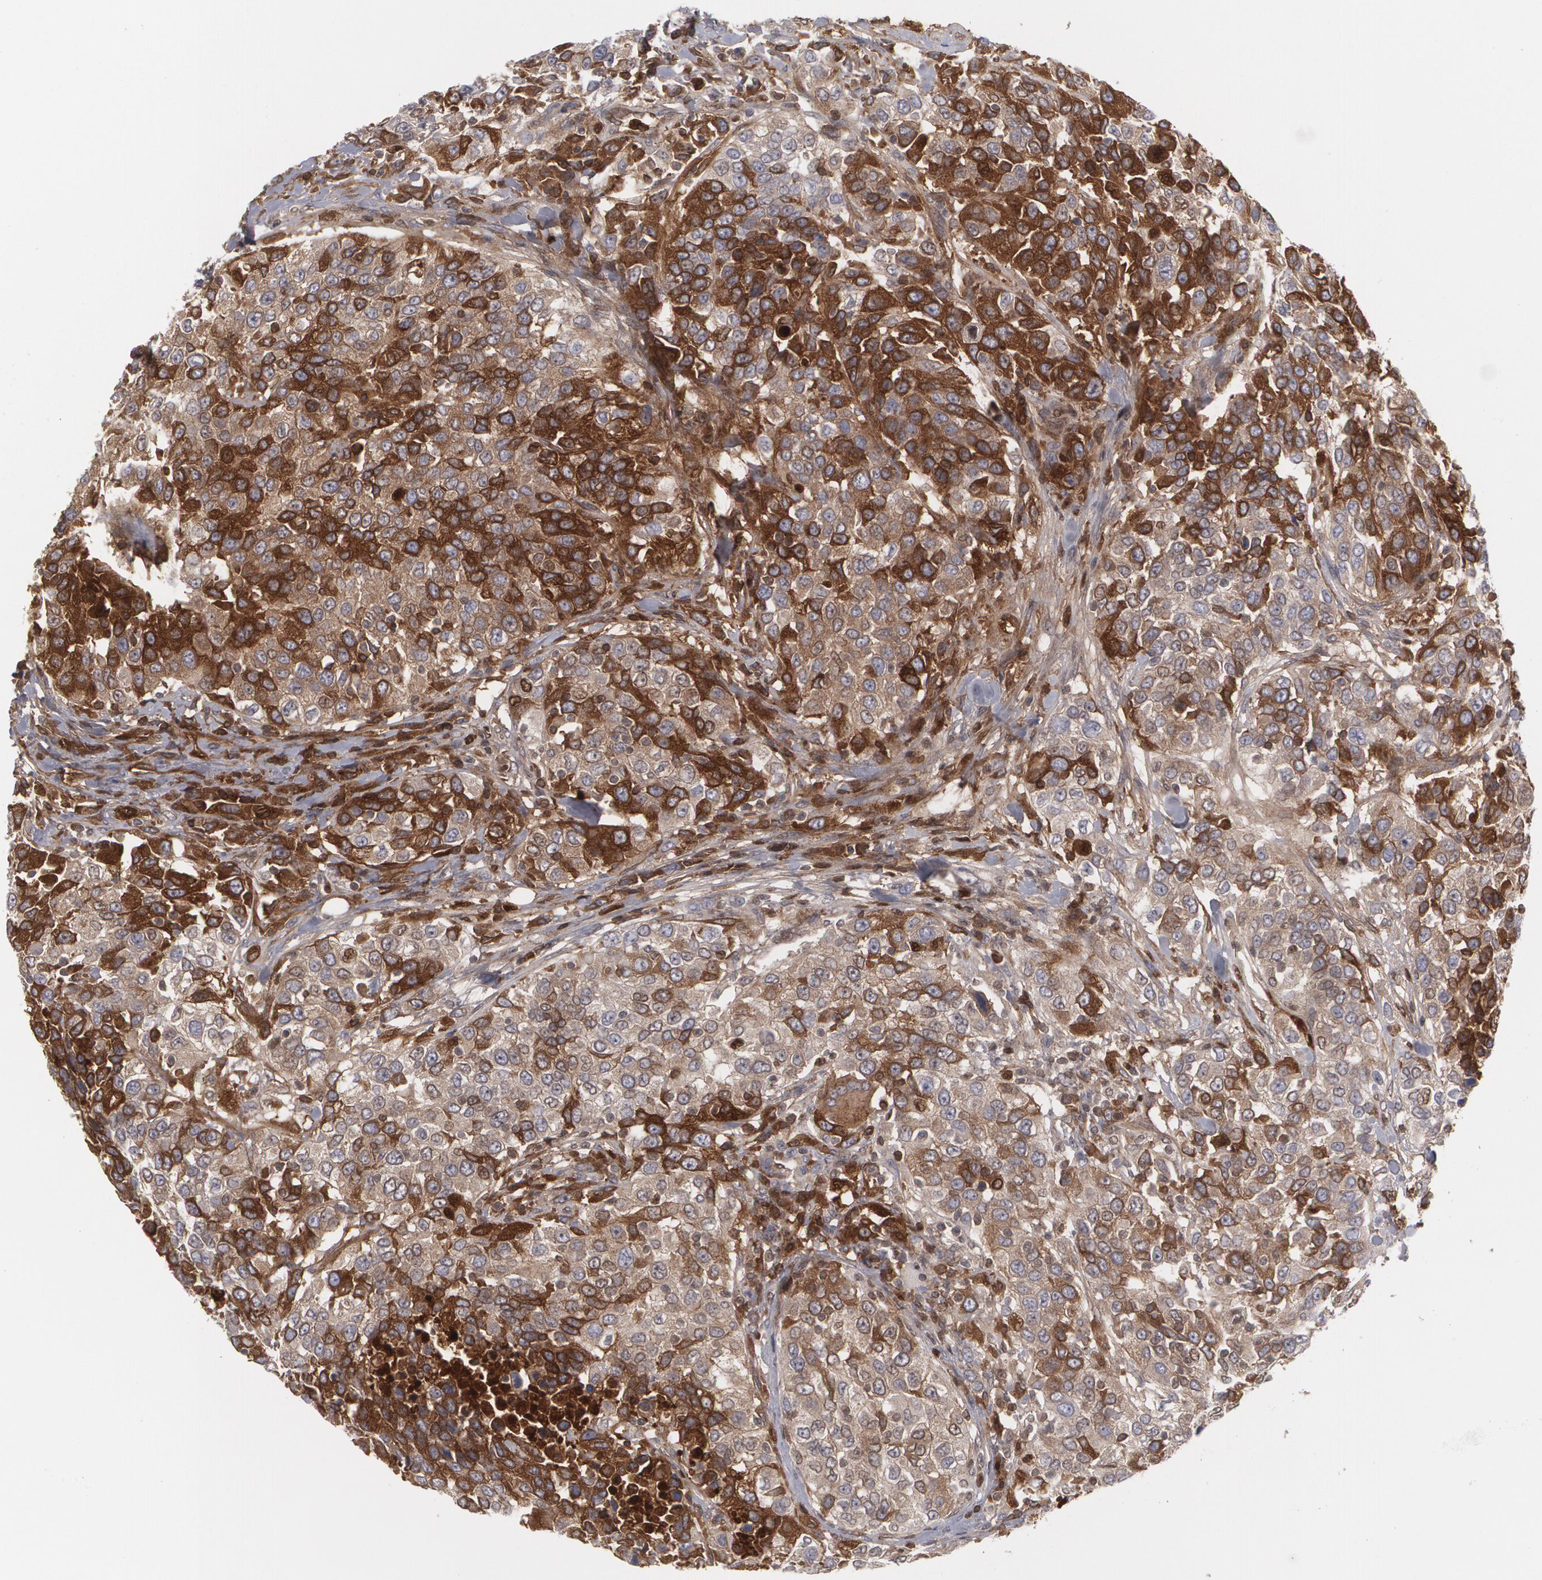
{"staining": {"intensity": "moderate", "quantity": "25%-75%", "location": "cytoplasmic/membranous"}, "tissue": "urothelial cancer", "cell_type": "Tumor cells", "image_type": "cancer", "snomed": [{"axis": "morphology", "description": "Urothelial carcinoma, High grade"}, {"axis": "topography", "description": "Urinary bladder"}], "caption": "Moderate cytoplasmic/membranous protein positivity is identified in approximately 25%-75% of tumor cells in urothelial cancer.", "gene": "LRG1", "patient": {"sex": "female", "age": 80}}